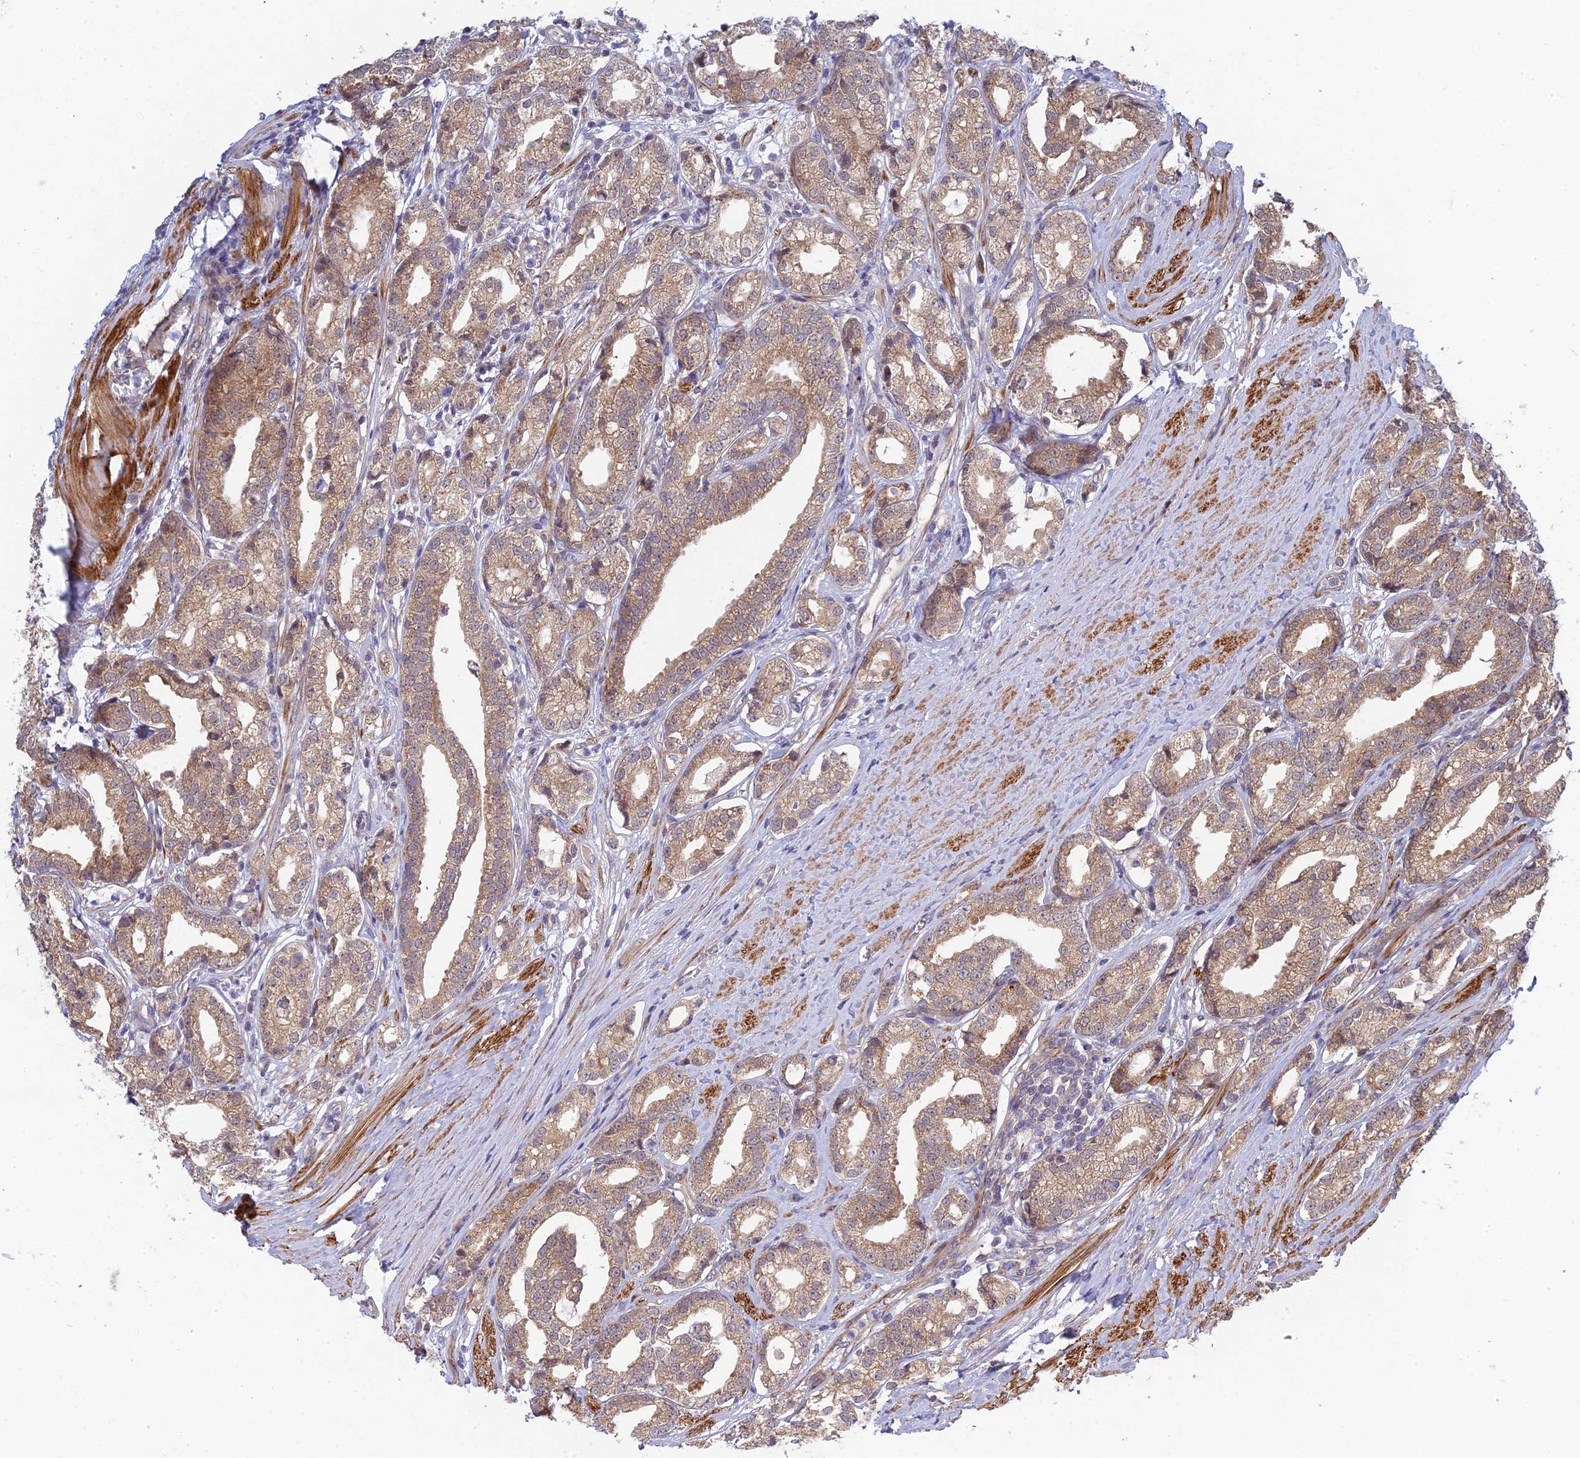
{"staining": {"intensity": "moderate", "quantity": ">75%", "location": "cytoplasmic/membranous"}, "tissue": "prostate cancer", "cell_type": "Tumor cells", "image_type": "cancer", "snomed": [{"axis": "morphology", "description": "Adenocarcinoma, High grade"}, {"axis": "topography", "description": "Prostate"}], "caption": "Human prostate cancer (adenocarcinoma (high-grade)) stained with a brown dye demonstrates moderate cytoplasmic/membranous positive positivity in approximately >75% of tumor cells.", "gene": "INCA1", "patient": {"sex": "male", "age": 69}}